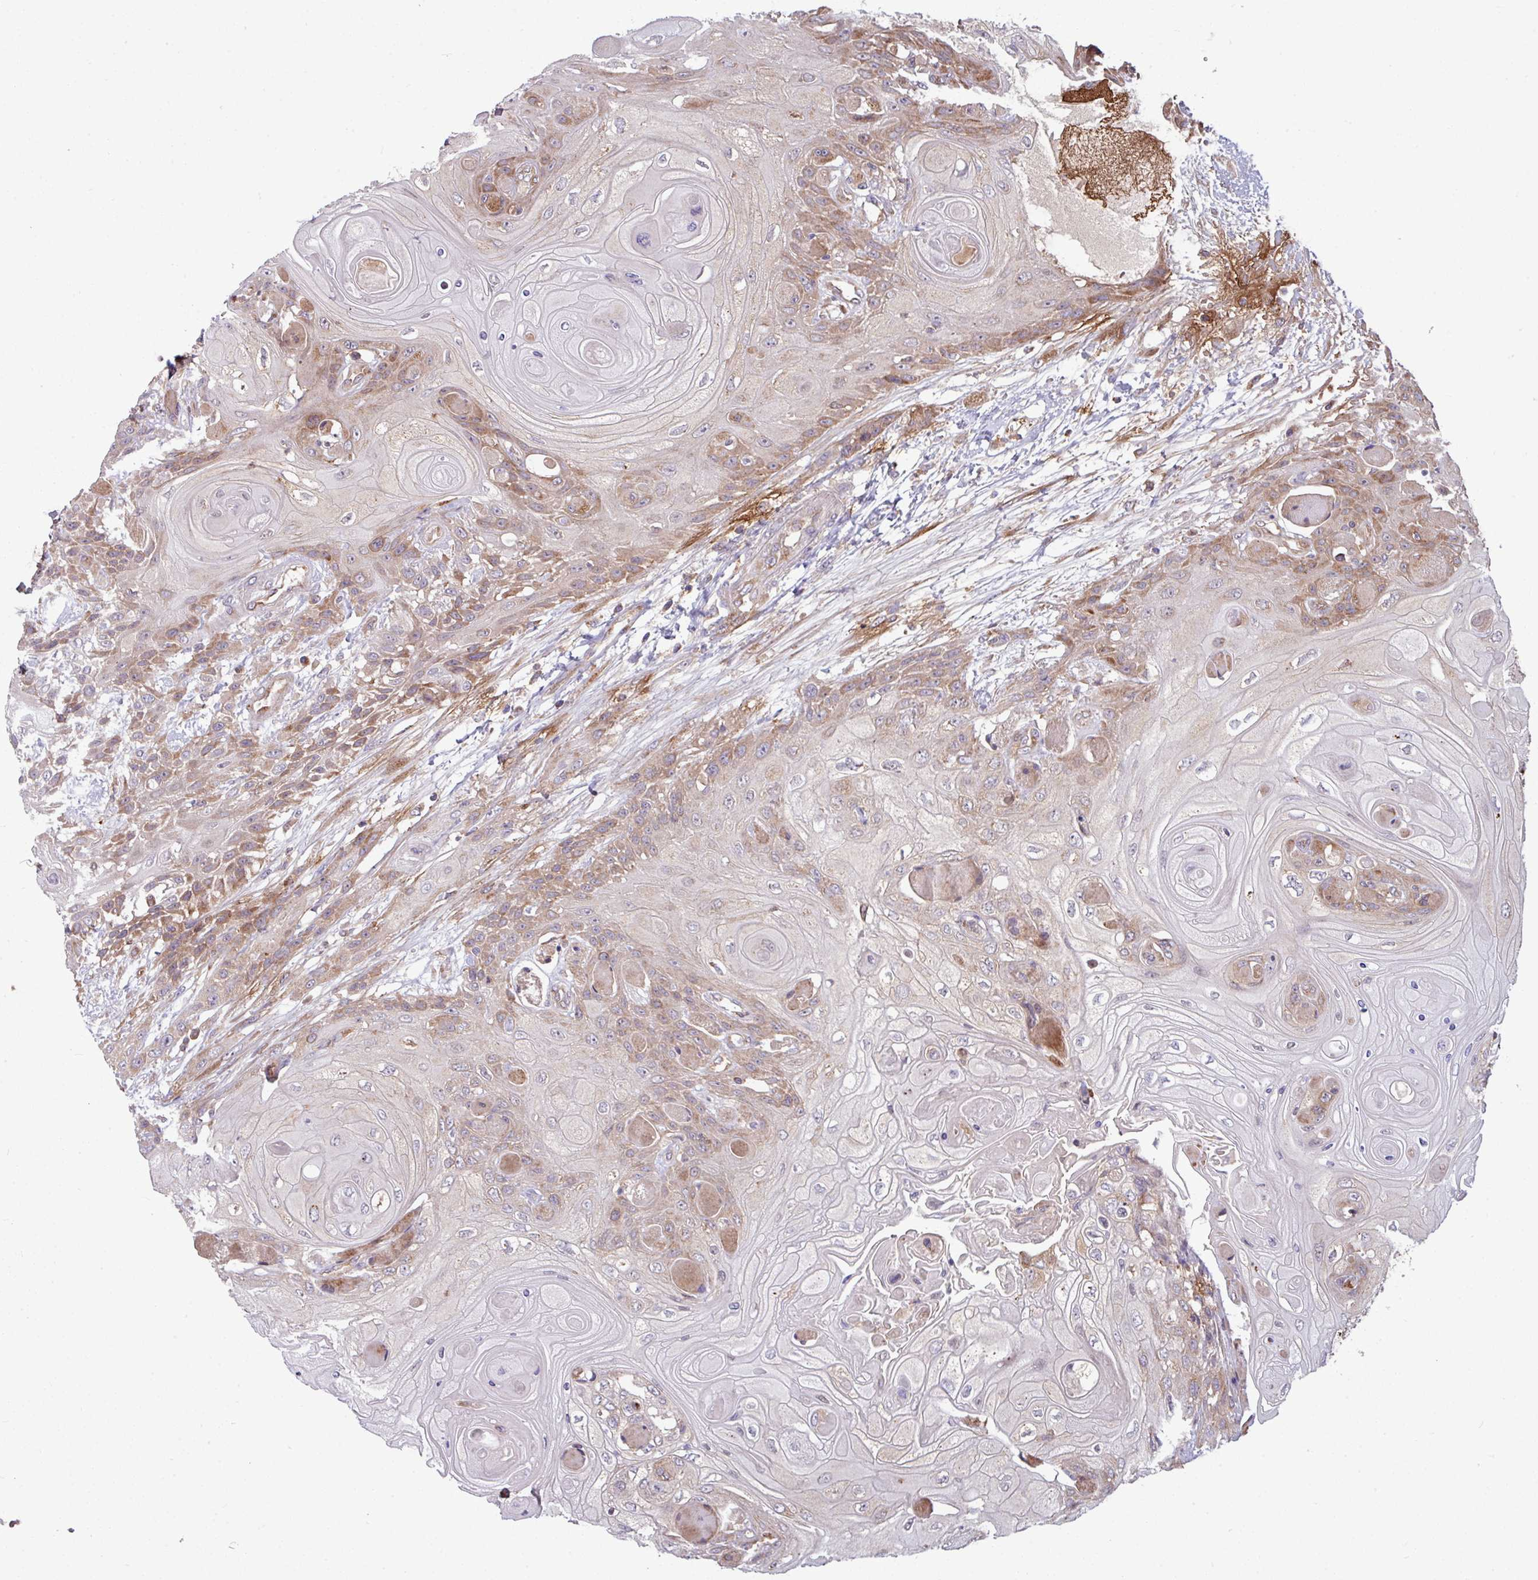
{"staining": {"intensity": "moderate", "quantity": "25%-75%", "location": "cytoplasmic/membranous"}, "tissue": "head and neck cancer", "cell_type": "Tumor cells", "image_type": "cancer", "snomed": [{"axis": "morphology", "description": "Squamous cell carcinoma, NOS"}, {"axis": "topography", "description": "Head-Neck"}], "caption": "Head and neck cancer stained for a protein (brown) demonstrates moderate cytoplasmic/membranous positive positivity in approximately 25%-75% of tumor cells.", "gene": "LSM12", "patient": {"sex": "female", "age": 43}}